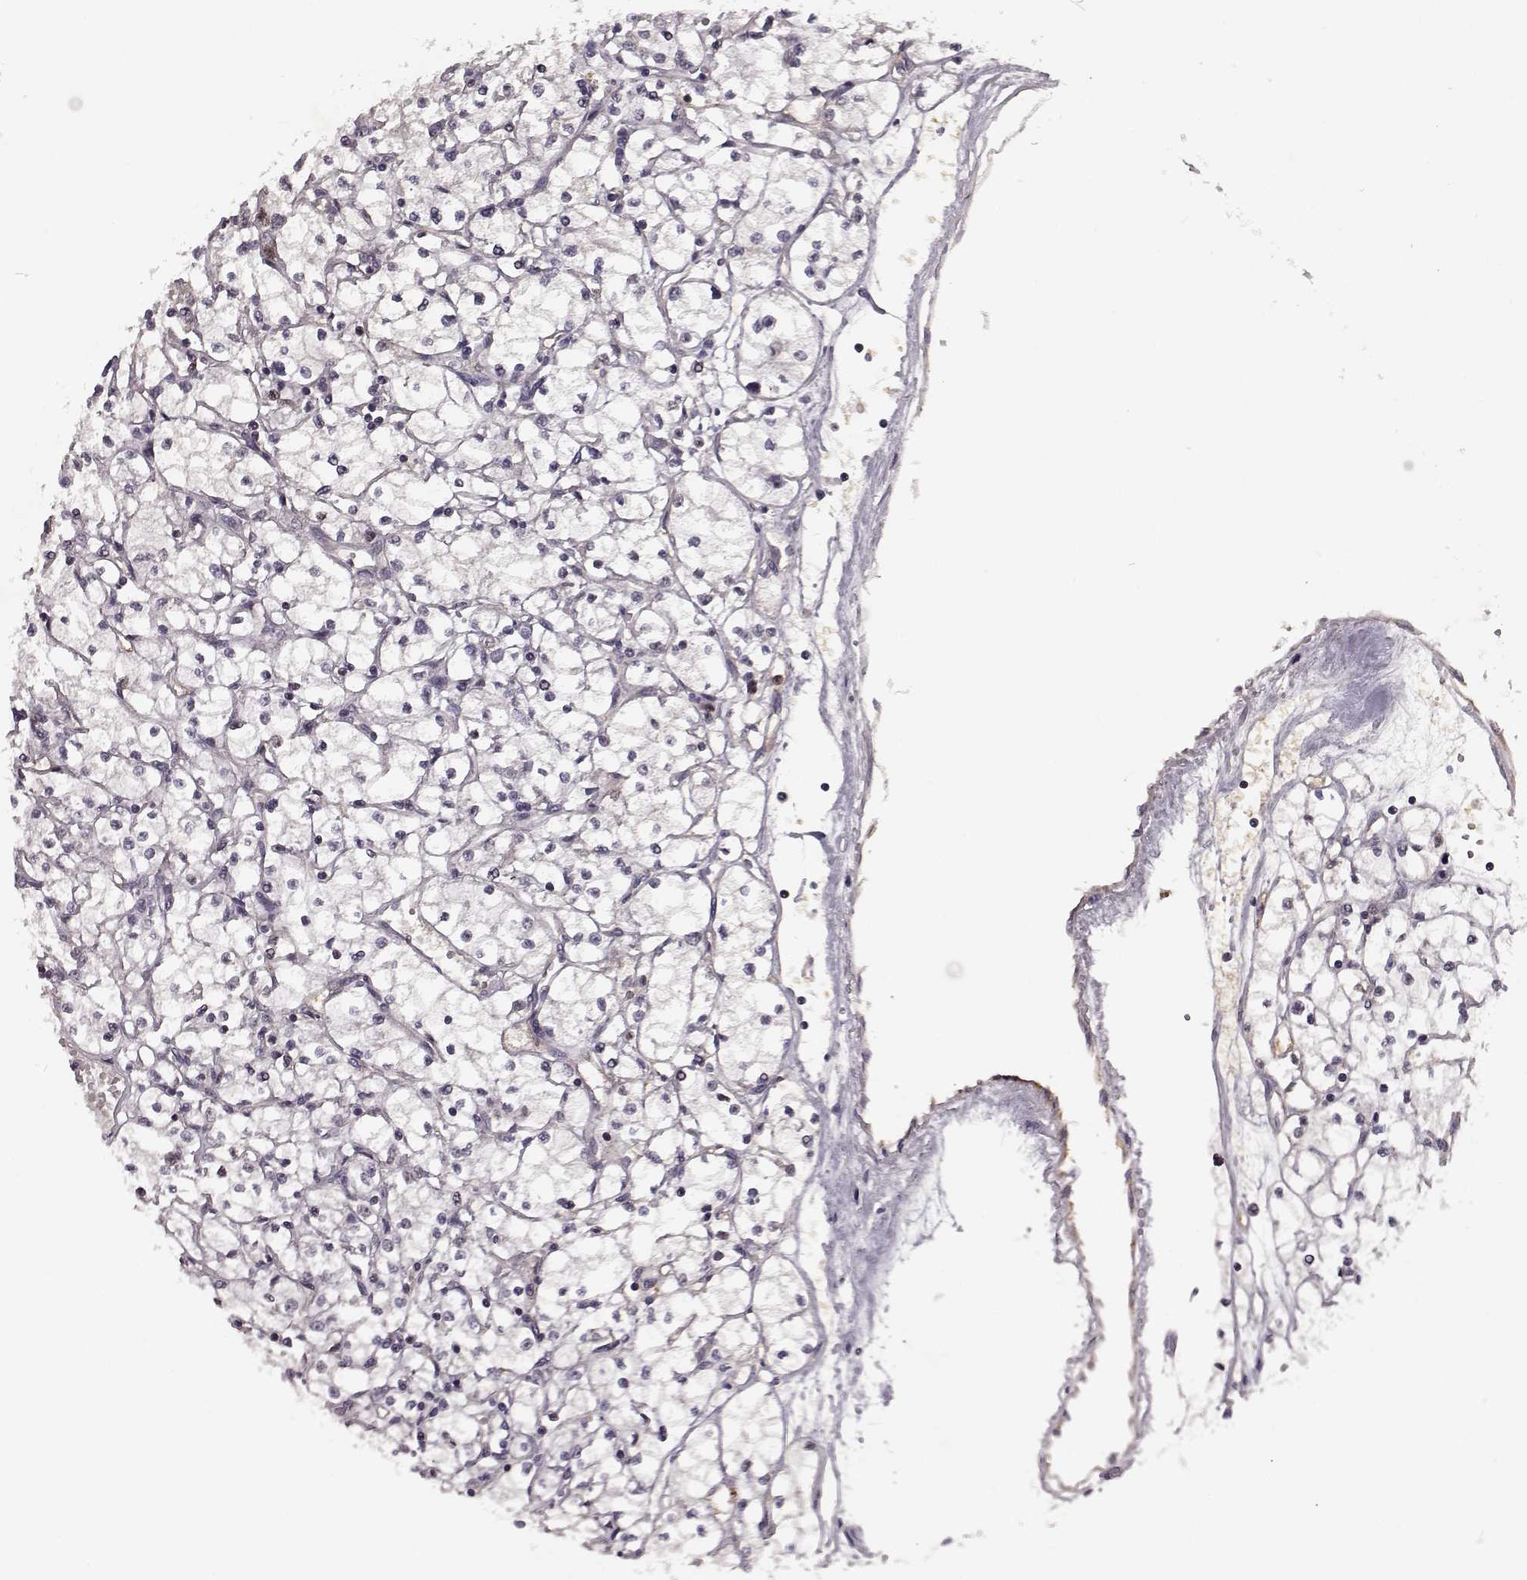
{"staining": {"intensity": "negative", "quantity": "none", "location": "none"}, "tissue": "renal cancer", "cell_type": "Tumor cells", "image_type": "cancer", "snomed": [{"axis": "morphology", "description": "Adenocarcinoma, NOS"}, {"axis": "topography", "description": "Kidney"}], "caption": "The immunohistochemistry image has no significant expression in tumor cells of renal cancer tissue. (Immunohistochemistry, brightfield microscopy, high magnification).", "gene": "RANBP1", "patient": {"sex": "male", "age": 67}}